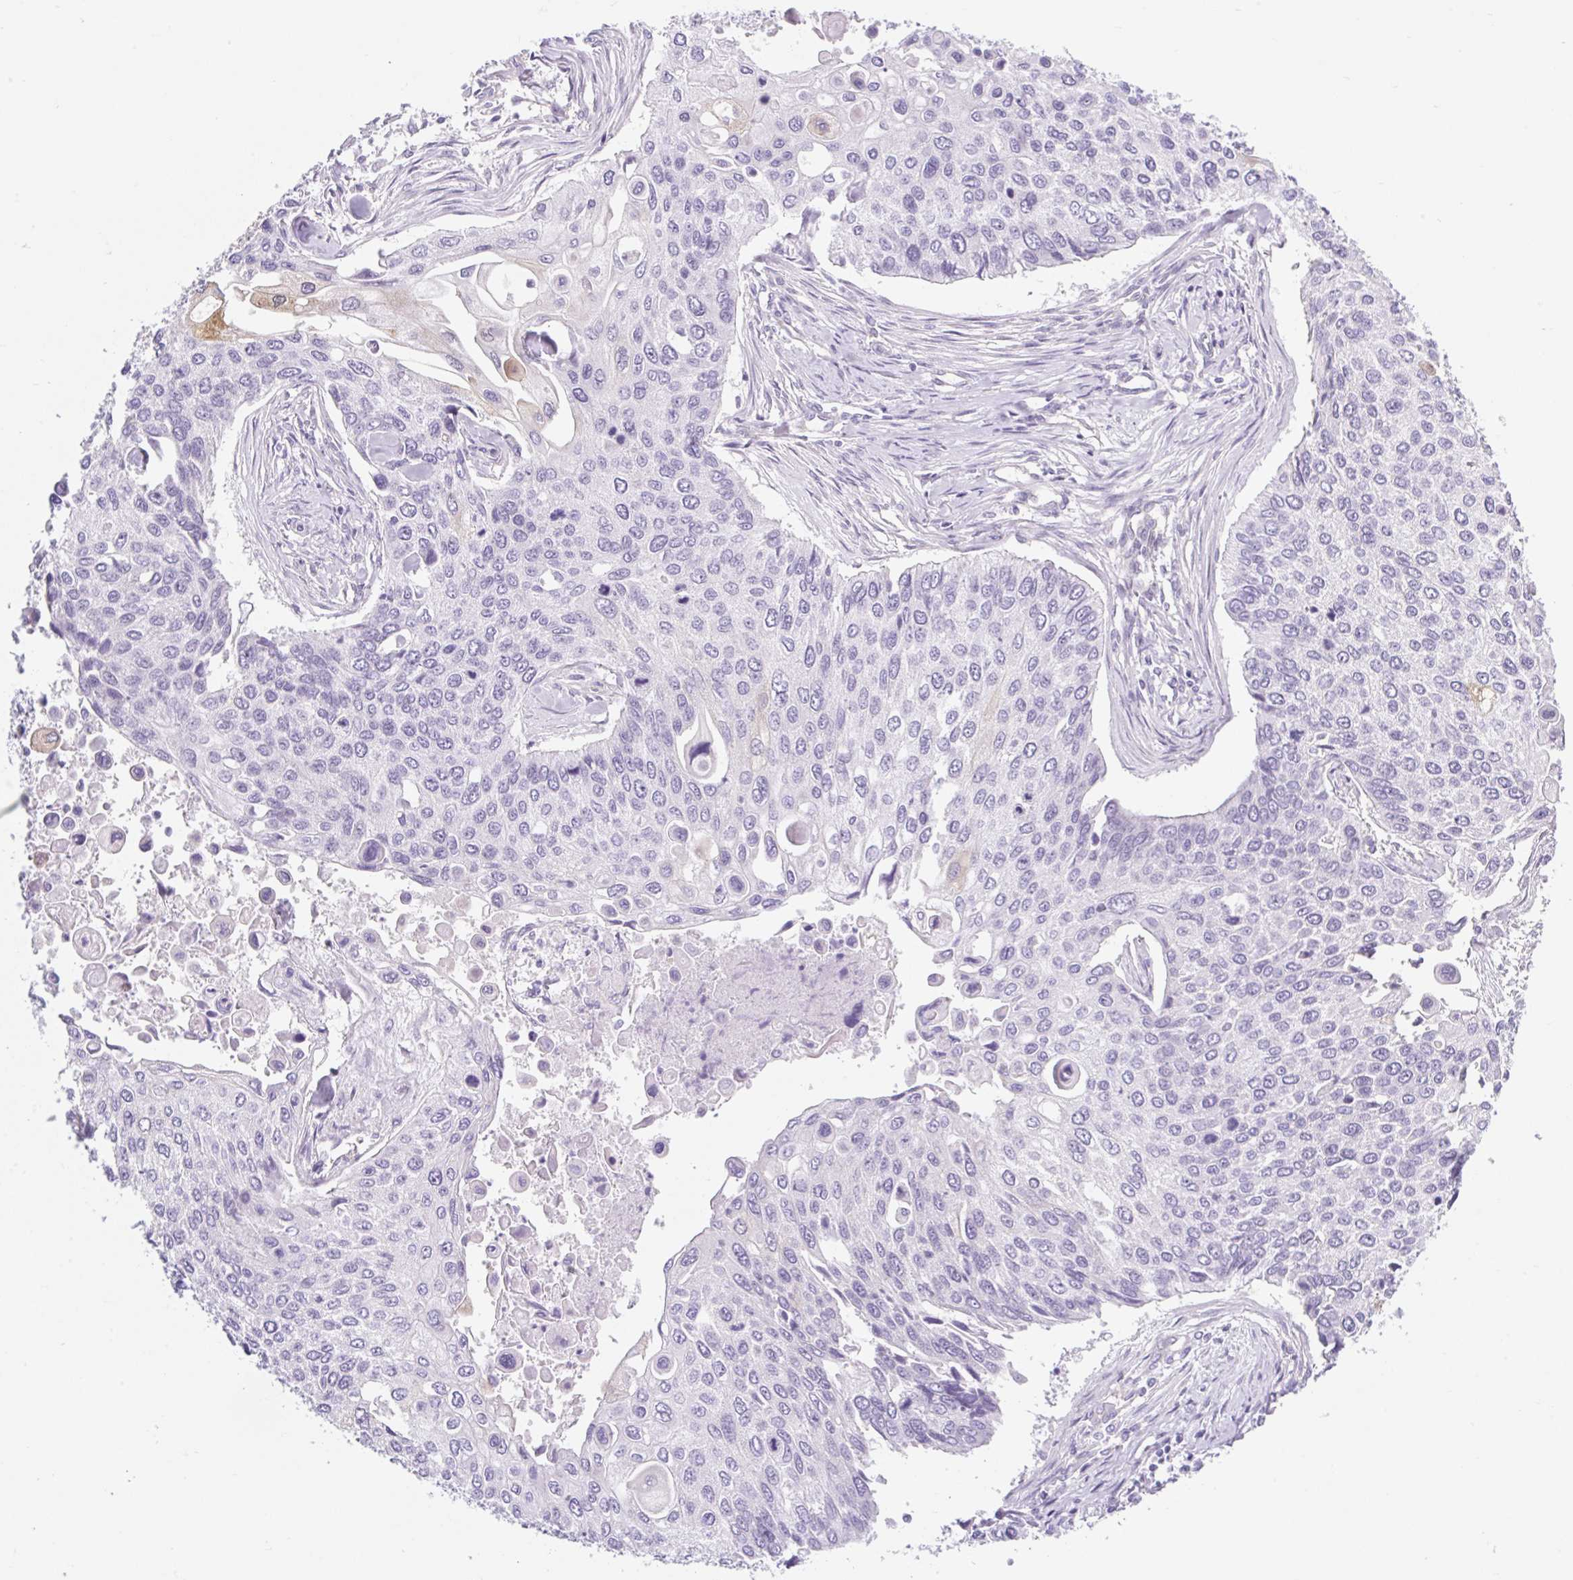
{"staining": {"intensity": "negative", "quantity": "none", "location": "none"}, "tissue": "lung cancer", "cell_type": "Tumor cells", "image_type": "cancer", "snomed": [{"axis": "morphology", "description": "Squamous cell carcinoma, NOS"}, {"axis": "morphology", "description": "Squamous cell carcinoma, metastatic, NOS"}, {"axis": "topography", "description": "Lung"}], "caption": "Tumor cells are negative for brown protein staining in lung cancer.", "gene": "BCAS1", "patient": {"sex": "male", "age": 63}}